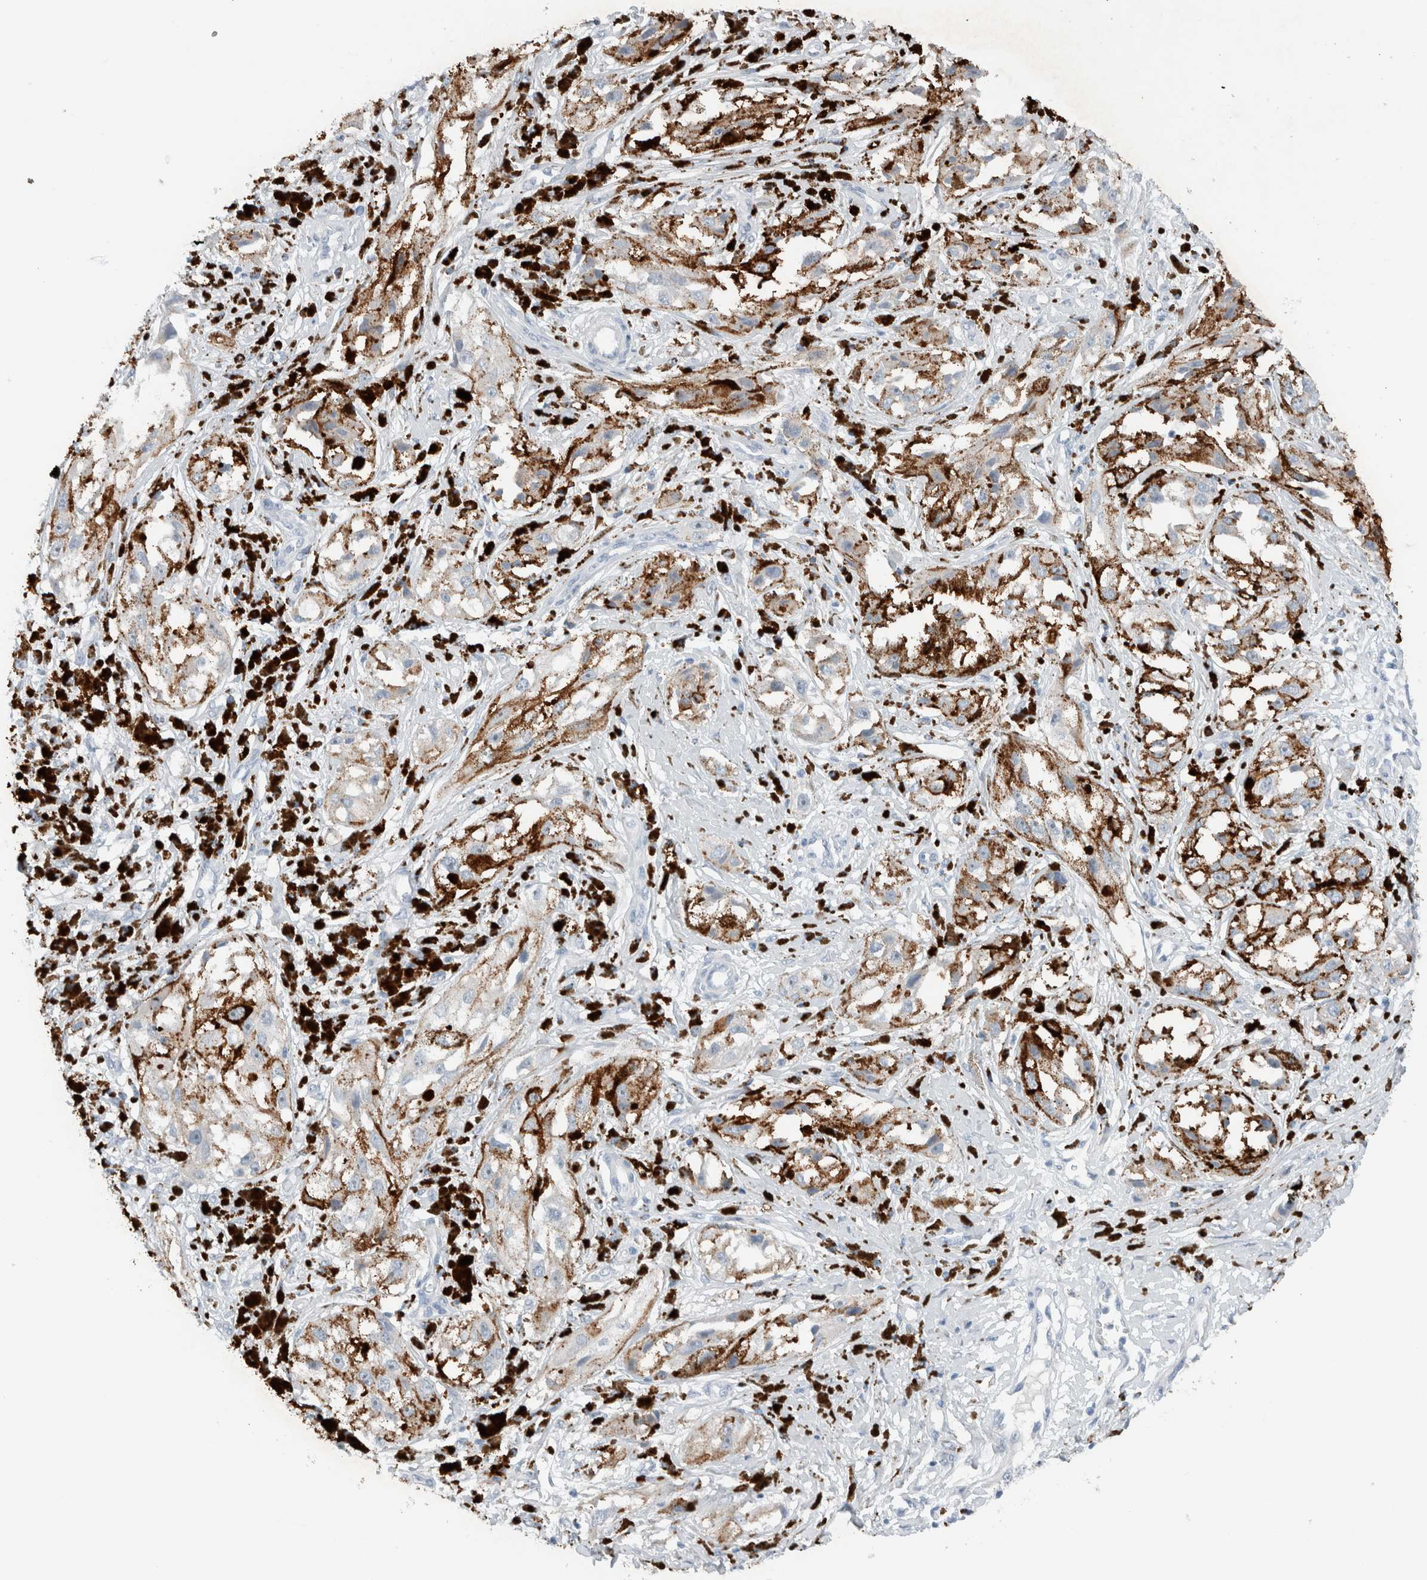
{"staining": {"intensity": "negative", "quantity": "none", "location": "none"}, "tissue": "melanoma", "cell_type": "Tumor cells", "image_type": "cancer", "snomed": [{"axis": "morphology", "description": "Malignant melanoma, NOS"}, {"axis": "topography", "description": "Skin"}], "caption": "High magnification brightfield microscopy of melanoma stained with DAB (brown) and counterstained with hematoxylin (blue): tumor cells show no significant expression.", "gene": "DUOX1", "patient": {"sex": "male", "age": 88}}